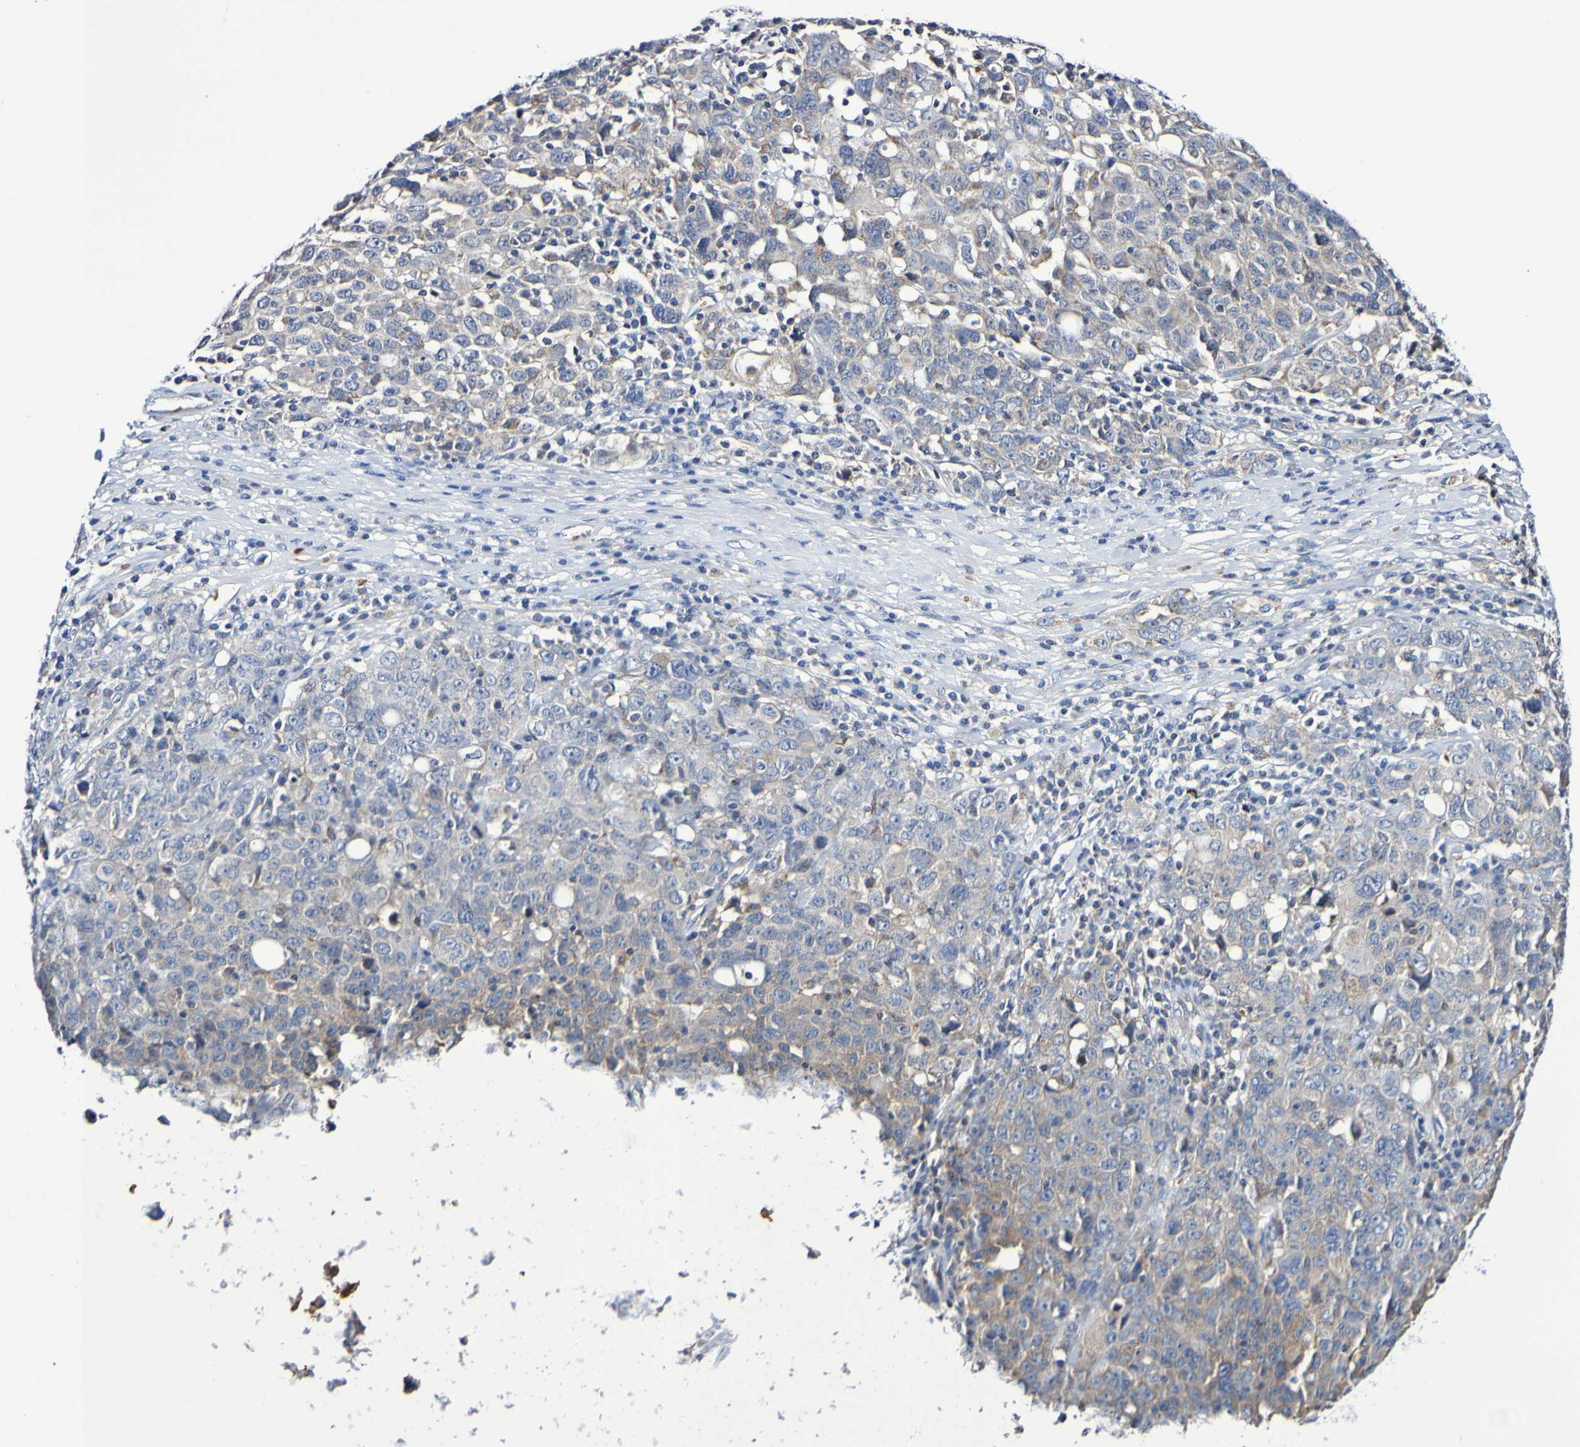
{"staining": {"intensity": "moderate", "quantity": "<25%", "location": "cytoplasmic/membranous"}, "tissue": "ovarian cancer", "cell_type": "Tumor cells", "image_type": "cancer", "snomed": [{"axis": "morphology", "description": "Carcinoma, endometroid"}, {"axis": "topography", "description": "Ovary"}], "caption": "IHC staining of ovarian cancer (endometroid carcinoma), which reveals low levels of moderate cytoplasmic/membranous expression in approximately <25% of tumor cells indicating moderate cytoplasmic/membranous protein expression. The staining was performed using DAB (3,3'-diaminobenzidine) (brown) for protein detection and nuclei were counterstained in hematoxylin (blue).", "gene": "WNT4", "patient": {"sex": "female", "age": 62}}